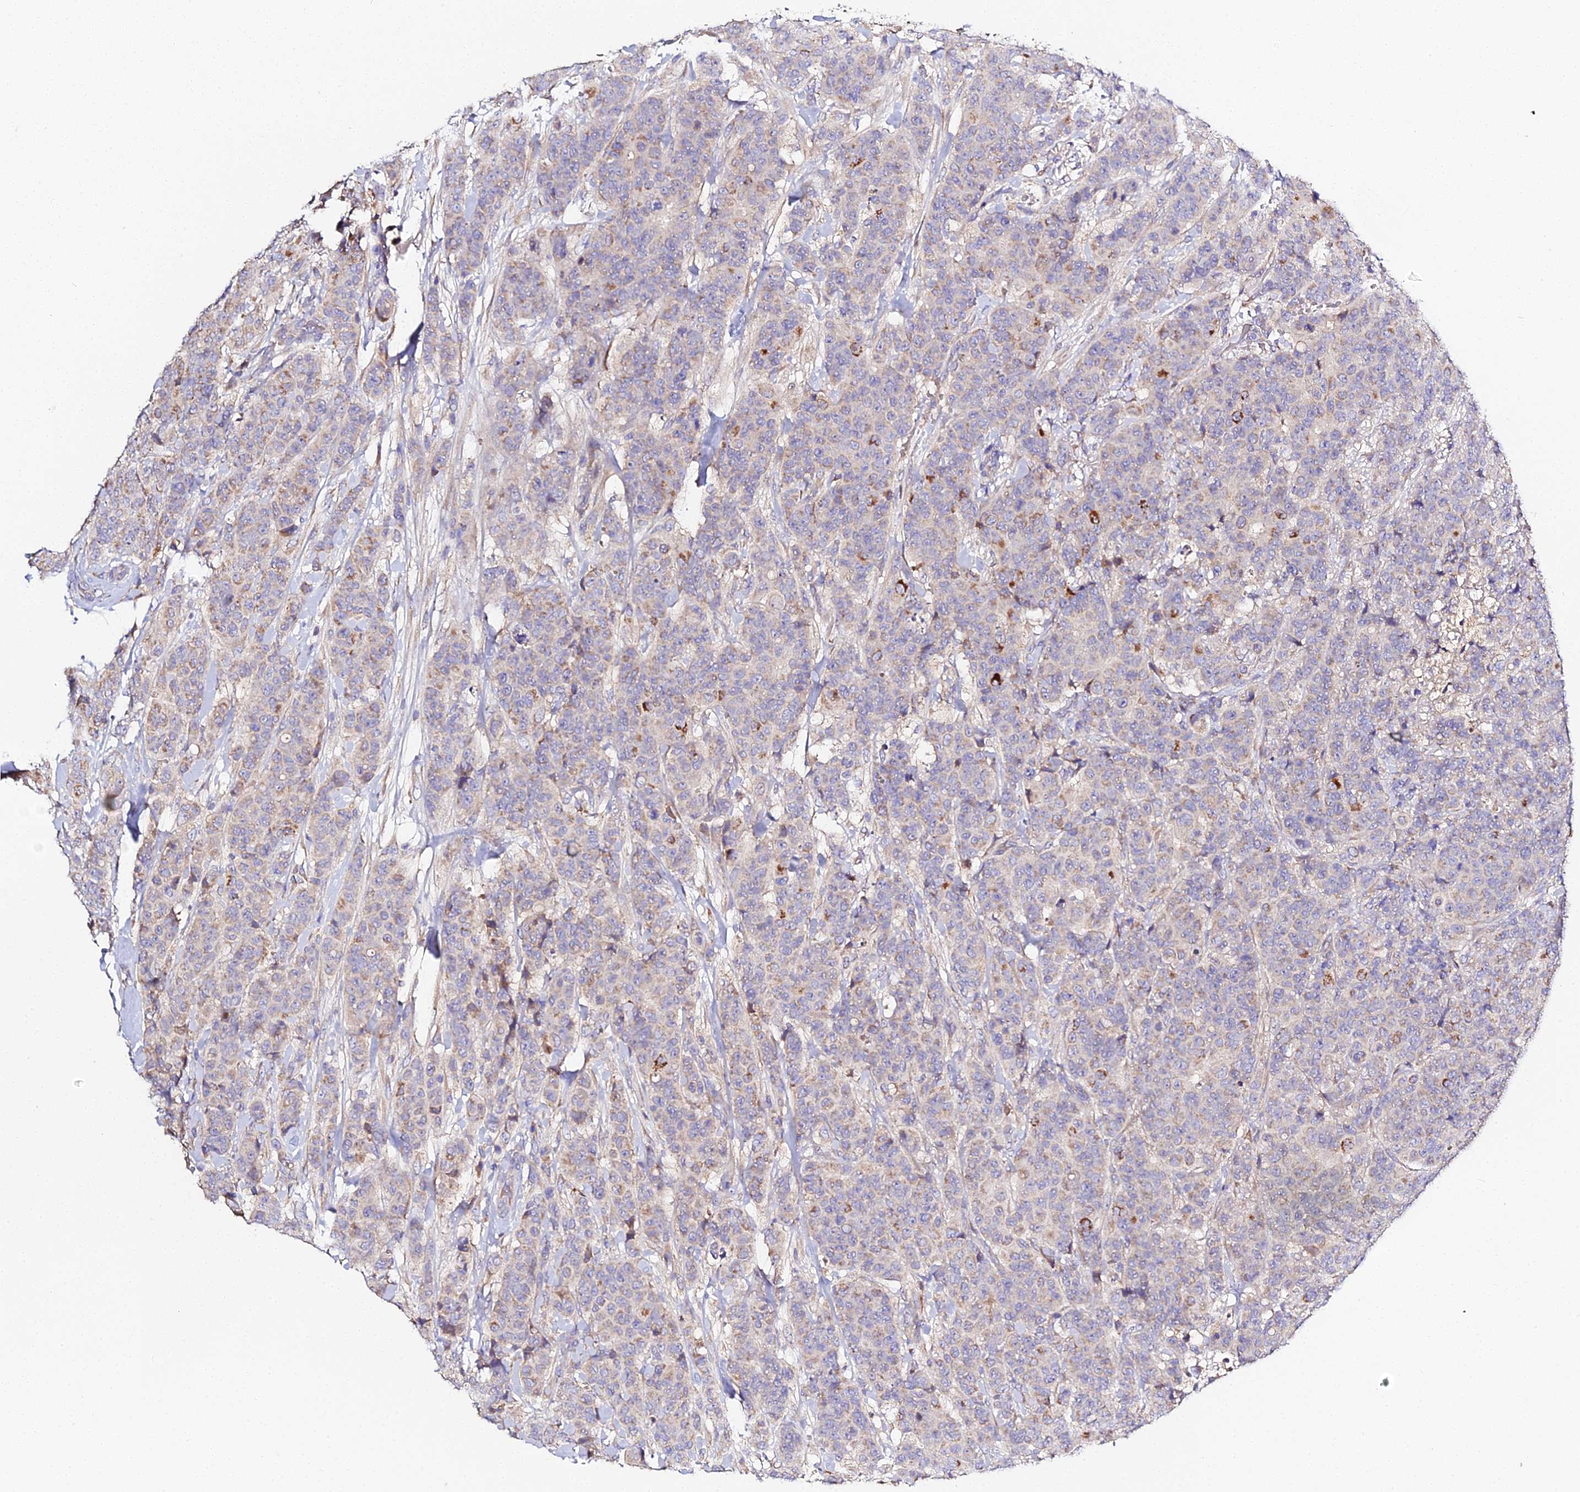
{"staining": {"intensity": "moderate", "quantity": "<25%", "location": "cytoplasmic/membranous"}, "tissue": "breast cancer", "cell_type": "Tumor cells", "image_type": "cancer", "snomed": [{"axis": "morphology", "description": "Duct carcinoma"}, {"axis": "topography", "description": "Breast"}], "caption": "Moderate cytoplasmic/membranous expression for a protein is present in about <25% of tumor cells of breast infiltrating ductal carcinoma using IHC.", "gene": "SCX", "patient": {"sex": "female", "age": 40}}